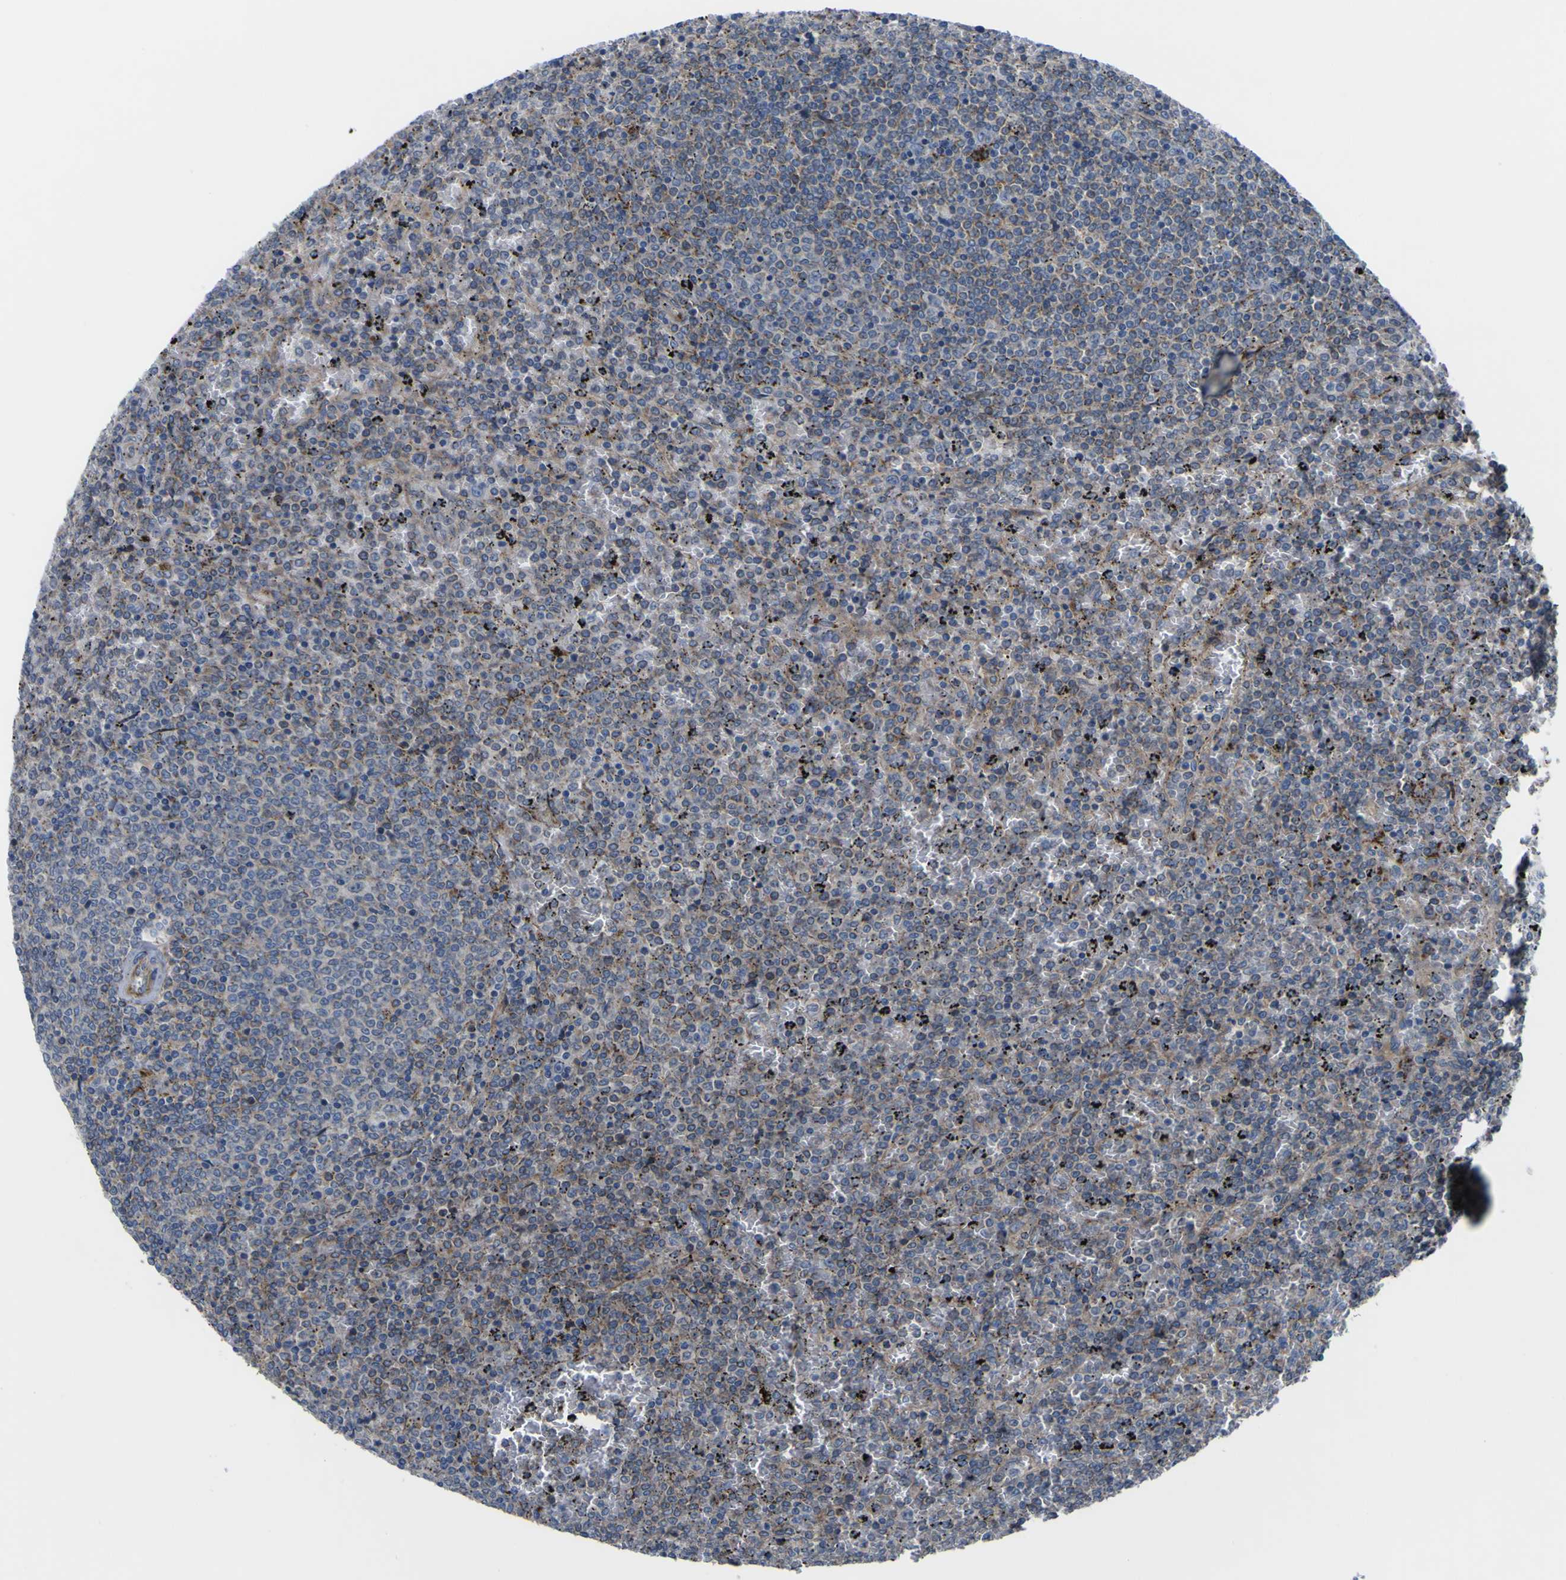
{"staining": {"intensity": "negative", "quantity": "none", "location": "none"}, "tissue": "lymphoma", "cell_type": "Tumor cells", "image_type": "cancer", "snomed": [{"axis": "morphology", "description": "Malignant lymphoma, non-Hodgkin's type, Low grade"}, {"axis": "topography", "description": "Spleen"}], "caption": "This is an IHC histopathology image of human lymphoma. There is no positivity in tumor cells.", "gene": "GPLD1", "patient": {"sex": "female", "age": 77}}